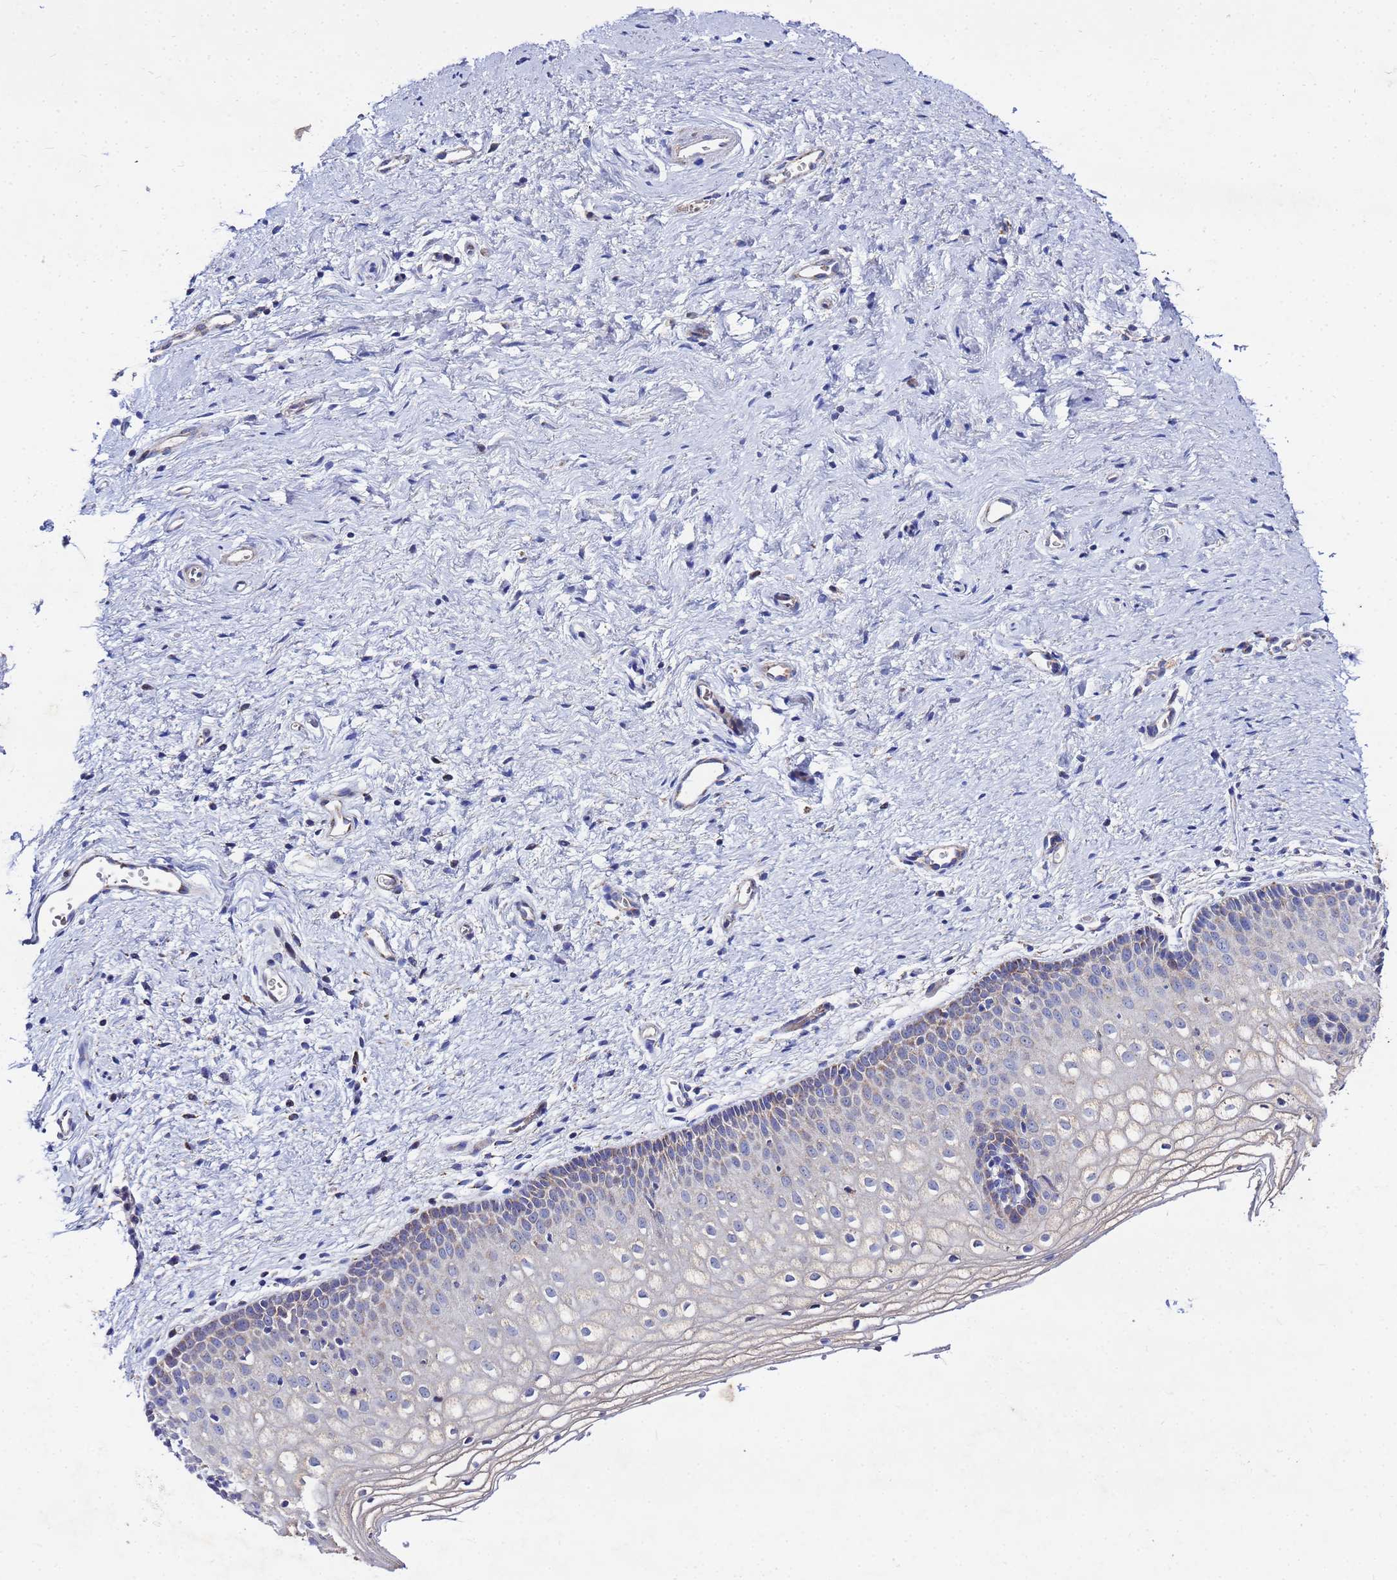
{"staining": {"intensity": "weak", "quantity": "<25%", "location": "cytoplasmic/membranous"}, "tissue": "vagina", "cell_type": "Squamous epithelial cells", "image_type": "normal", "snomed": [{"axis": "morphology", "description": "Normal tissue, NOS"}, {"axis": "topography", "description": "Vagina"}], "caption": "This is a image of IHC staining of benign vagina, which shows no positivity in squamous epithelial cells. (Stains: DAB (3,3'-diaminobenzidine) immunohistochemistry (IHC) with hematoxylin counter stain, Microscopy: brightfield microscopy at high magnification).", "gene": "FAHD2A", "patient": {"sex": "female", "age": 60}}